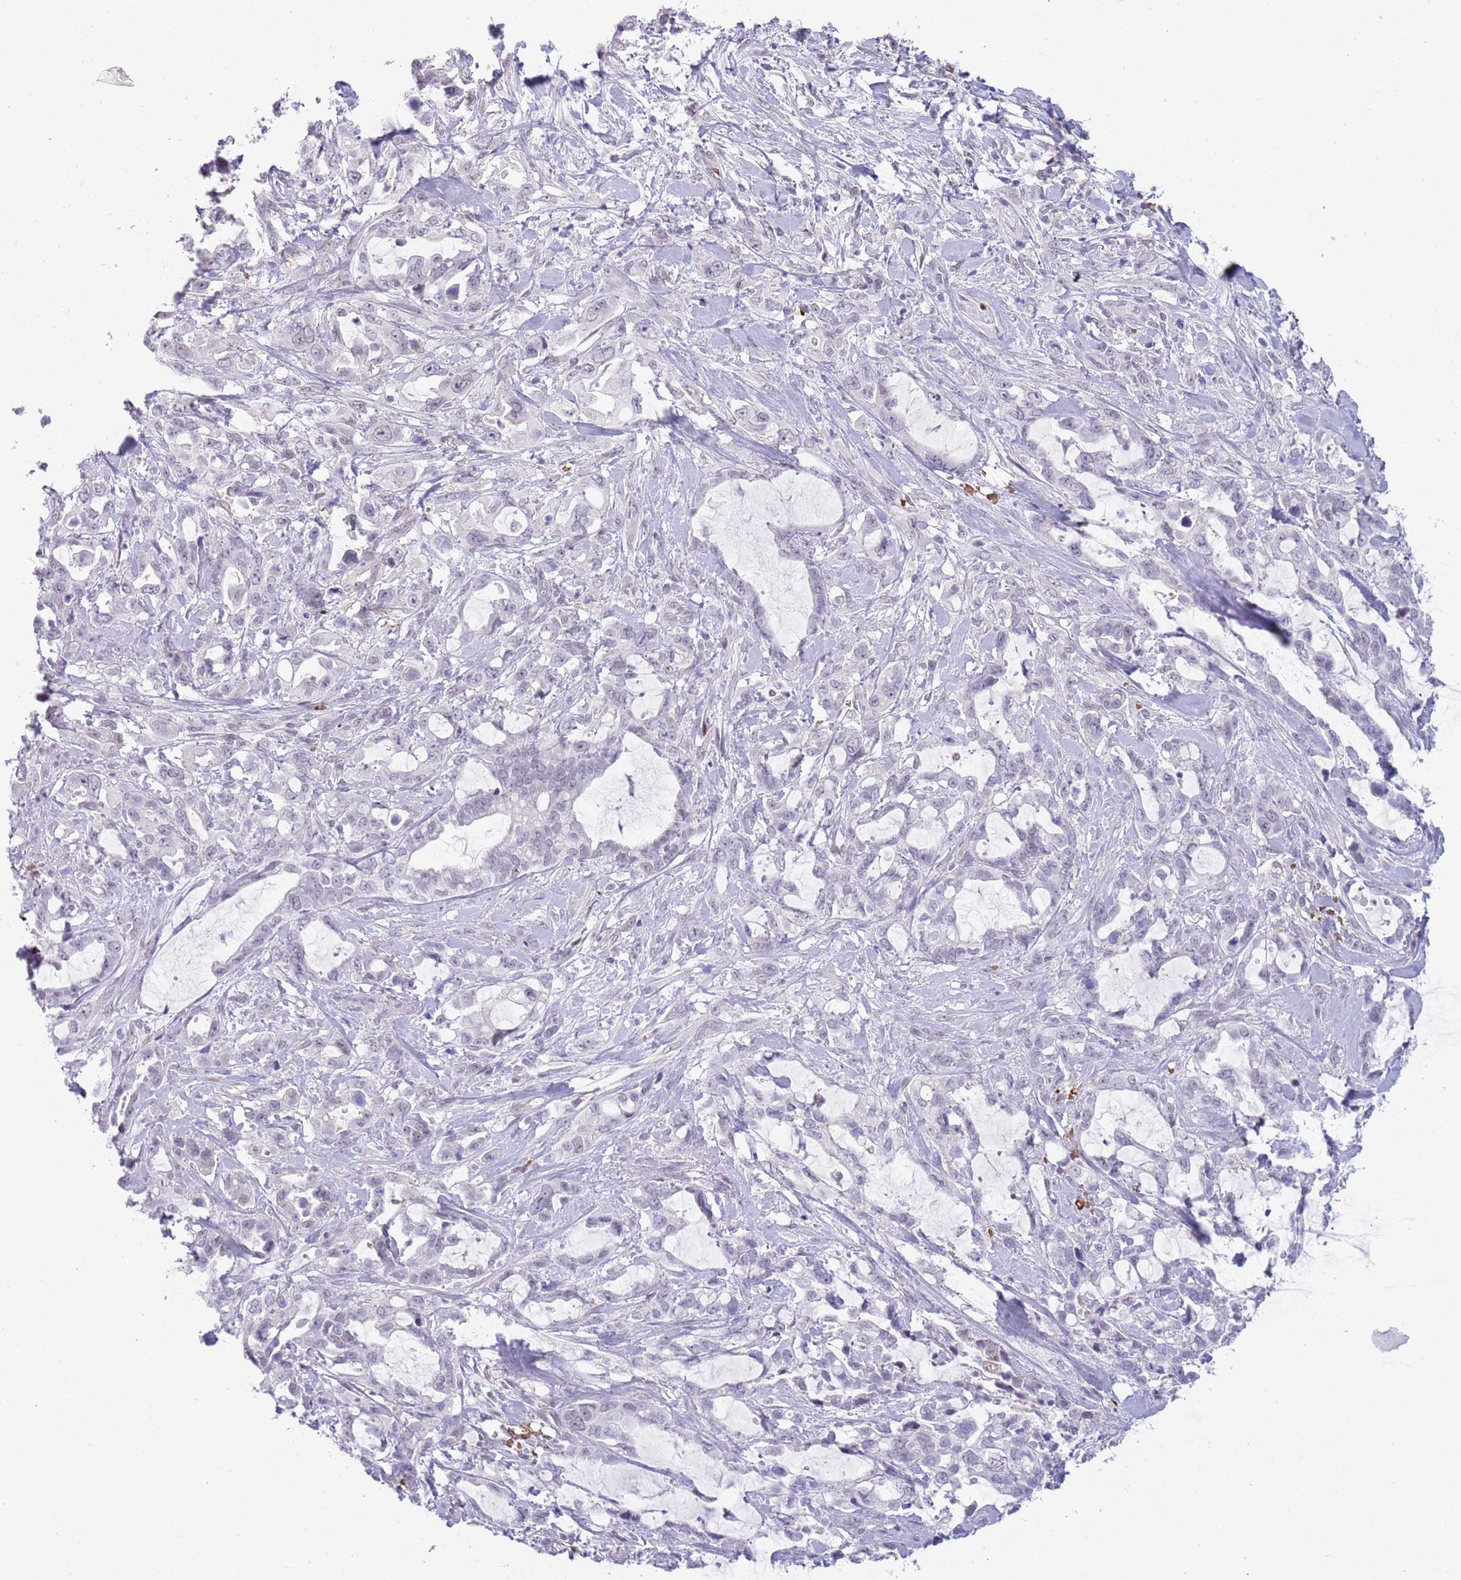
{"staining": {"intensity": "negative", "quantity": "none", "location": "none"}, "tissue": "pancreatic cancer", "cell_type": "Tumor cells", "image_type": "cancer", "snomed": [{"axis": "morphology", "description": "Adenocarcinoma, NOS"}, {"axis": "topography", "description": "Pancreas"}], "caption": "This micrograph is of pancreatic adenocarcinoma stained with immunohistochemistry to label a protein in brown with the nuclei are counter-stained blue. There is no staining in tumor cells.", "gene": "LYPD6B", "patient": {"sex": "female", "age": 61}}